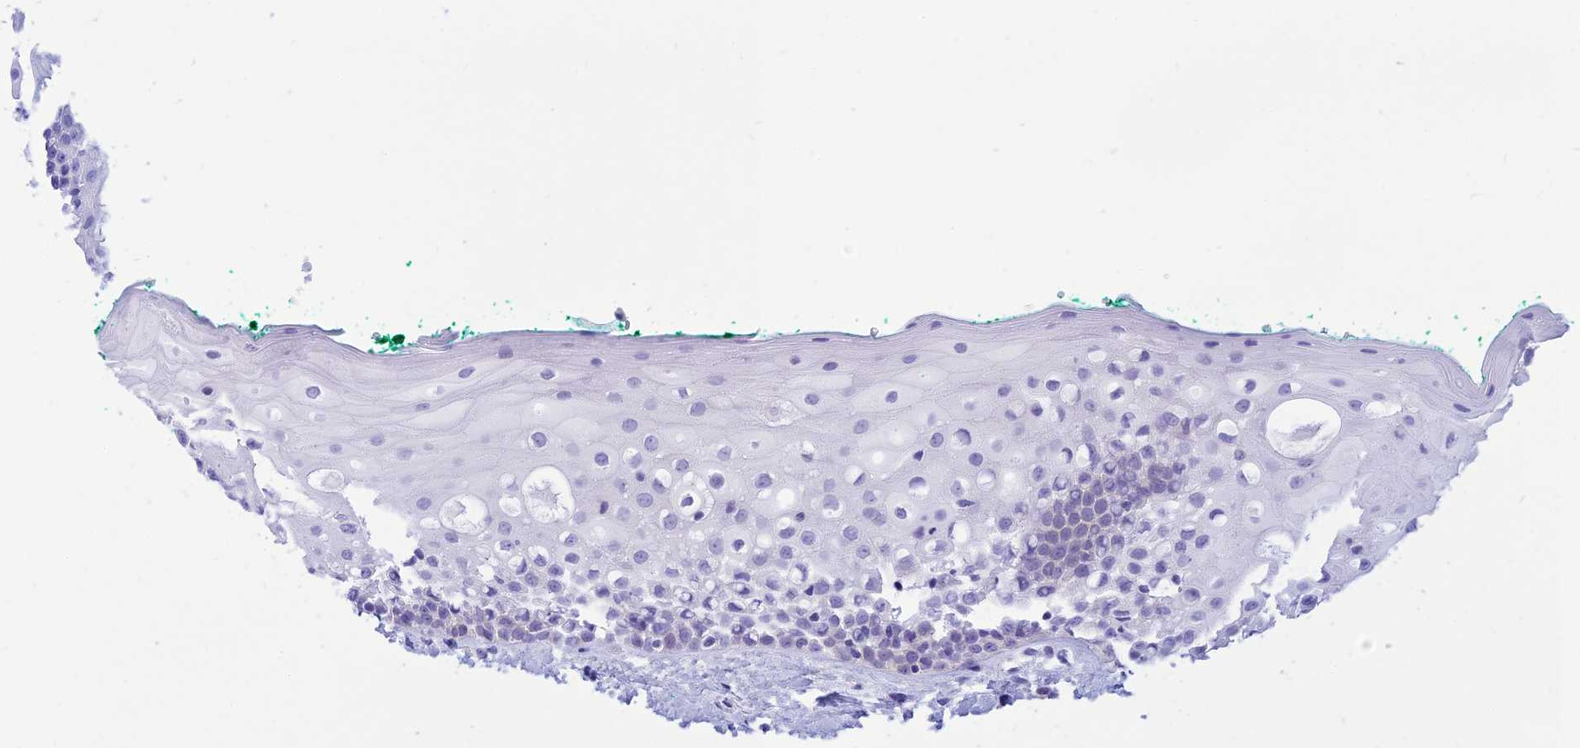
{"staining": {"intensity": "negative", "quantity": "none", "location": "none"}, "tissue": "oral mucosa", "cell_type": "Squamous epithelial cells", "image_type": "normal", "snomed": [{"axis": "morphology", "description": "Normal tissue, NOS"}, {"axis": "topography", "description": "Oral tissue"}], "caption": "This is a photomicrograph of immunohistochemistry (IHC) staining of benign oral mucosa, which shows no staining in squamous epithelial cells. (Brightfield microscopy of DAB immunohistochemistry at high magnification).", "gene": "FBXW4", "patient": {"sex": "female", "age": 70}}